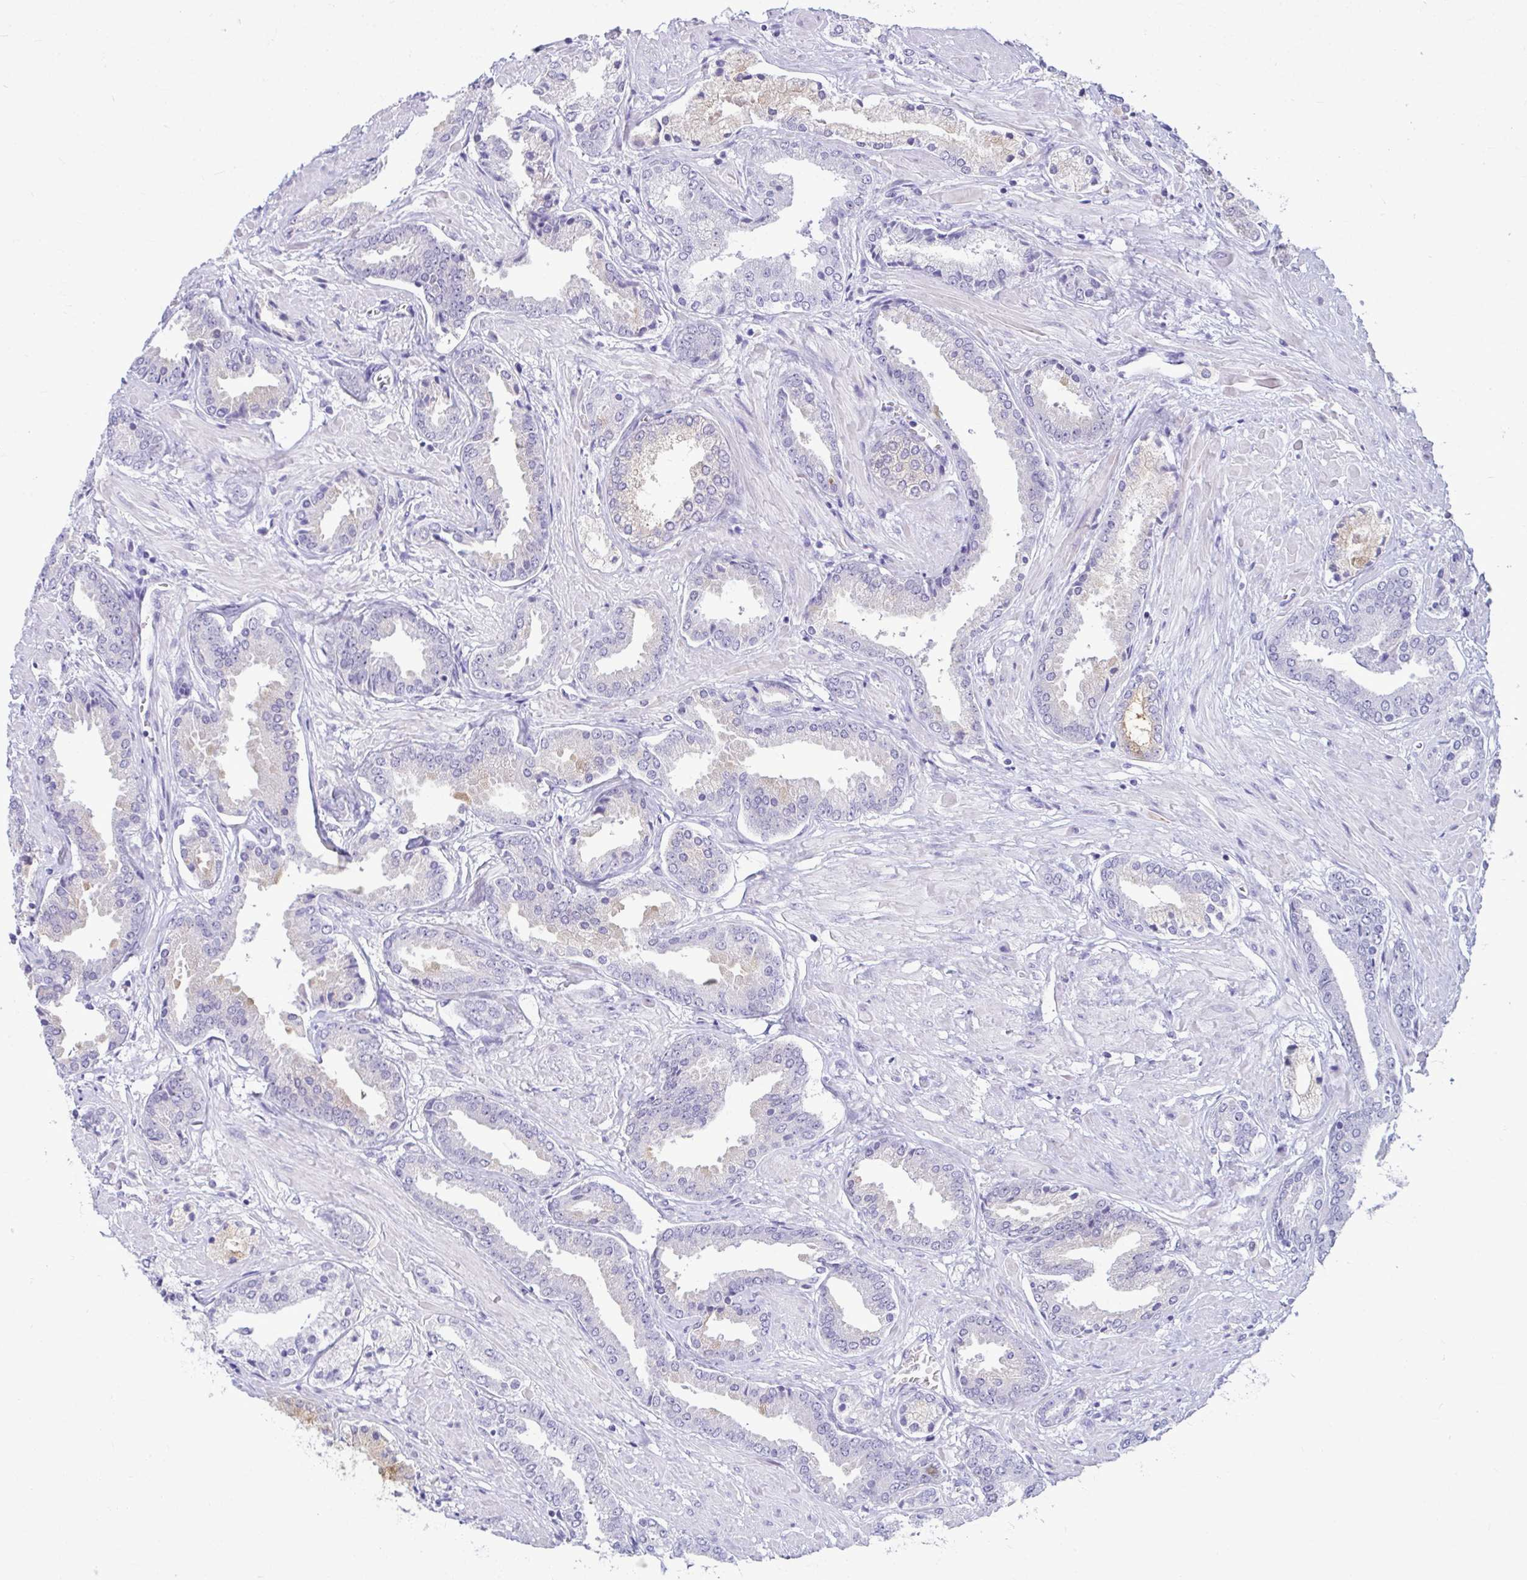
{"staining": {"intensity": "negative", "quantity": "none", "location": "none"}, "tissue": "prostate cancer", "cell_type": "Tumor cells", "image_type": "cancer", "snomed": [{"axis": "morphology", "description": "Adenocarcinoma, High grade"}, {"axis": "topography", "description": "Prostate"}], "caption": "Tumor cells show no significant staining in prostate cancer (adenocarcinoma (high-grade)).", "gene": "SERPINI1", "patient": {"sex": "male", "age": 56}}